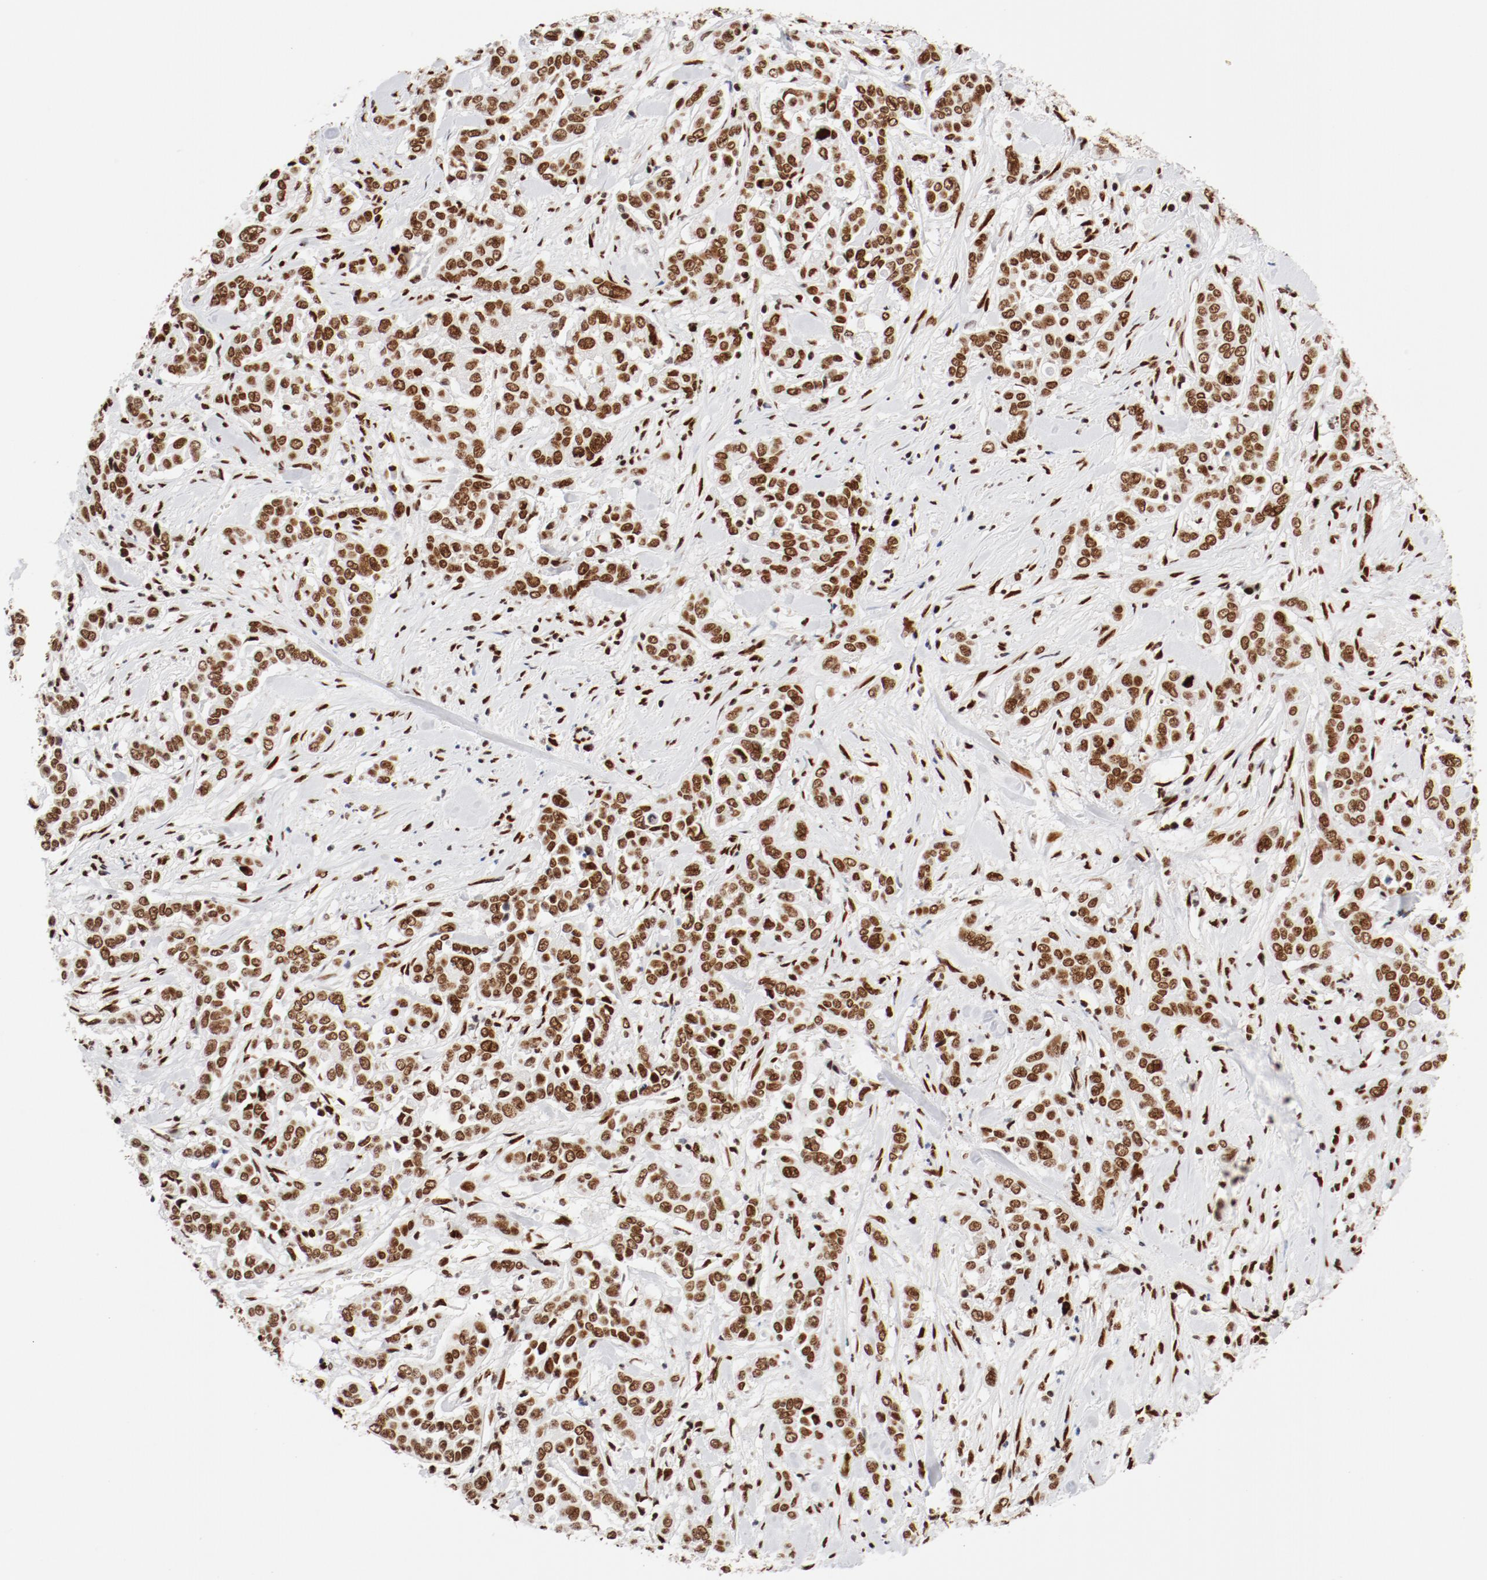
{"staining": {"intensity": "moderate", "quantity": ">75%", "location": "nuclear"}, "tissue": "pancreatic cancer", "cell_type": "Tumor cells", "image_type": "cancer", "snomed": [{"axis": "morphology", "description": "Adenocarcinoma, NOS"}, {"axis": "topography", "description": "Pancreas"}], "caption": "Immunohistochemistry (IHC) (DAB) staining of pancreatic cancer displays moderate nuclear protein staining in approximately >75% of tumor cells. The staining was performed using DAB, with brown indicating positive protein expression. Nuclei are stained blue with hematoxylin.", "gene": "CTBP1", "patient": {"sex": "female", "age": 52}}